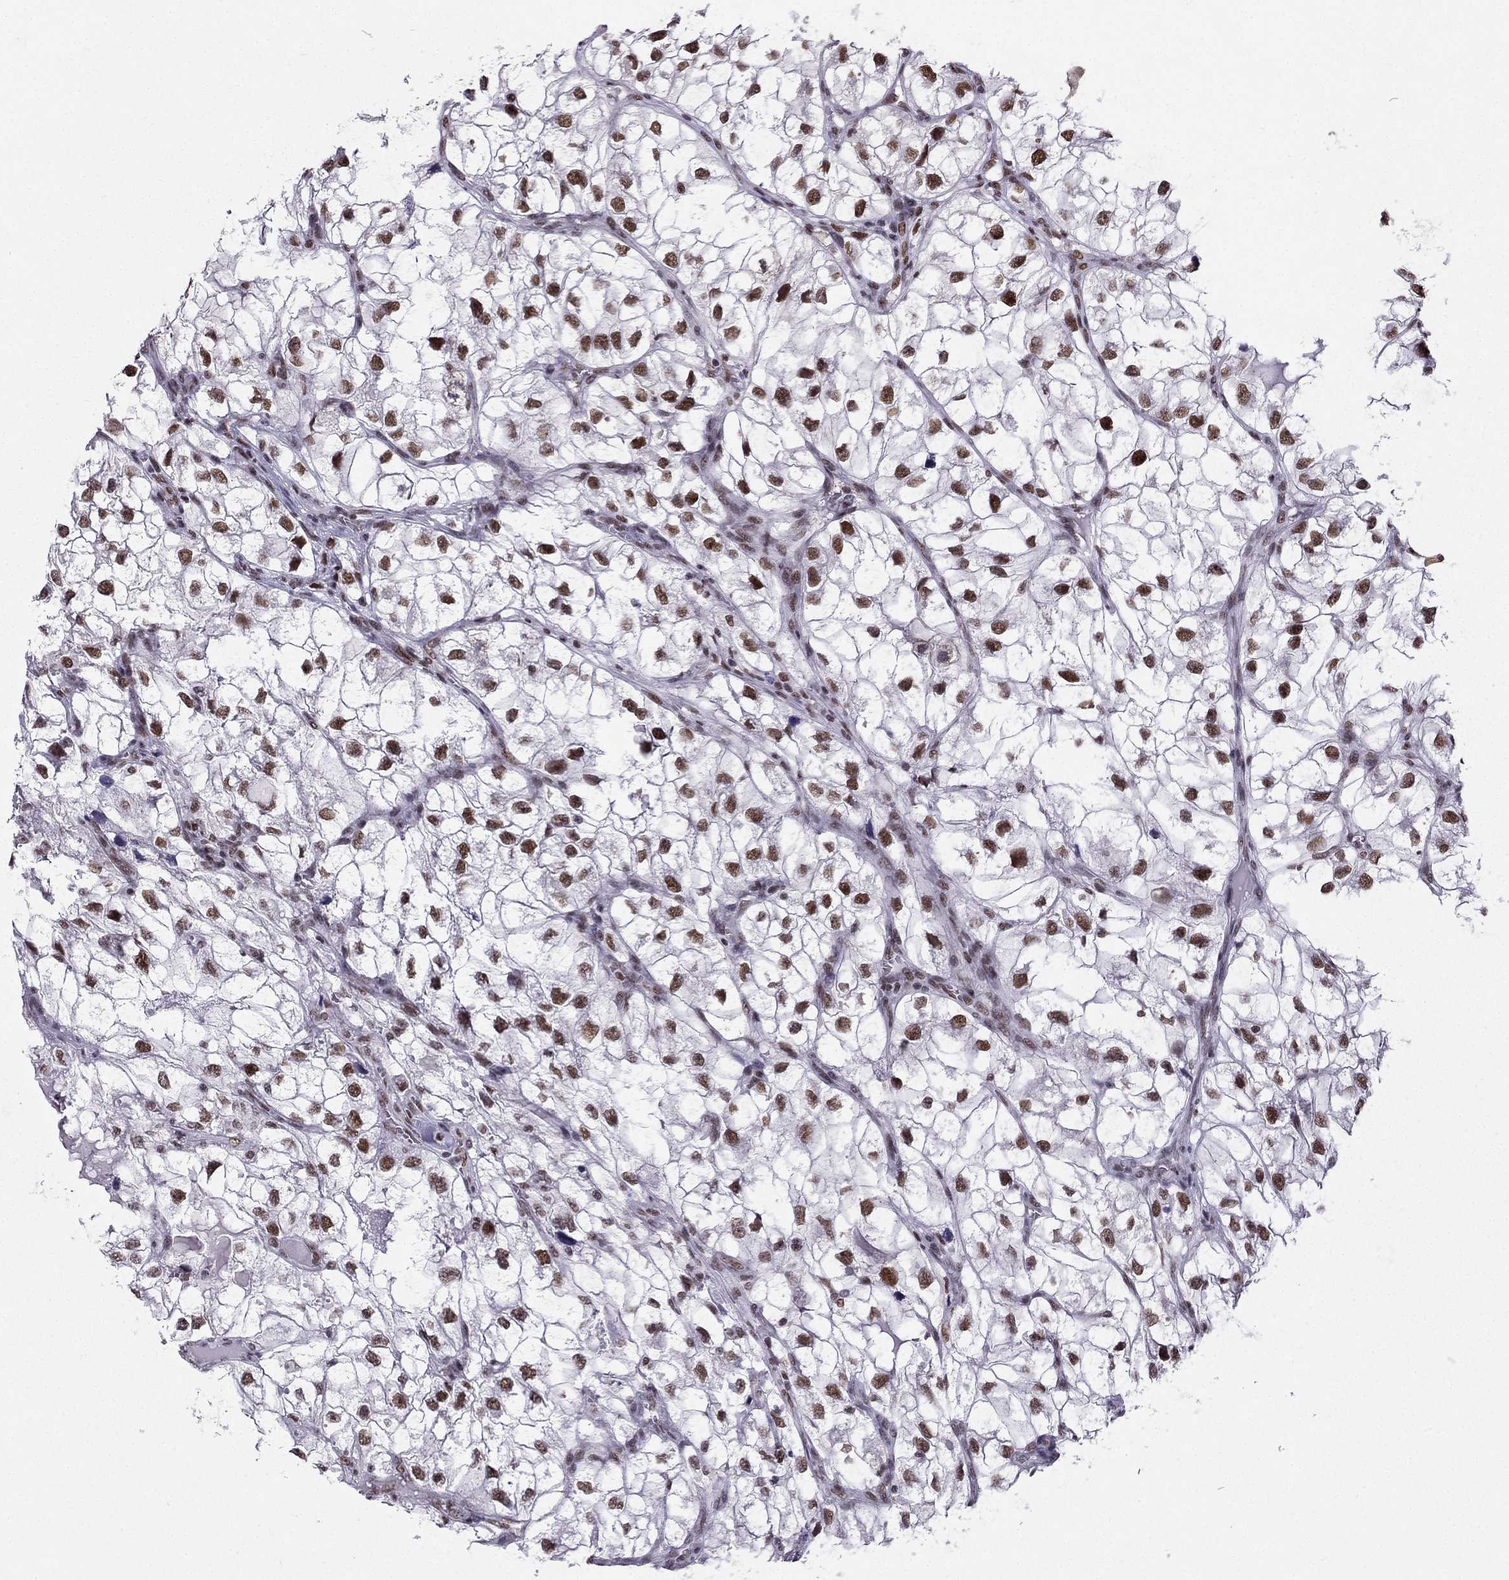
{"staining": {"intensity": "strong", "quantity": "25%-75%", "location": "nuclear"}, "tissue": "renal cancer", "cell_type": "Tumor cells", "image_type": "cancer", "snomed": [{"axis": "morphology", "description": "Adenocarcinoma, NOS"}, {"axis": "topography", "description": "Kidney"}], "caption": "A micrograph showing strong nuclear positivity in about 25%-75% of tumor cells in adenocarcinoma (renal), as visualized by brown immunohistochemical staining.", "gene": "ZNF420", "patient": {"sex": "male", "age": 59}}